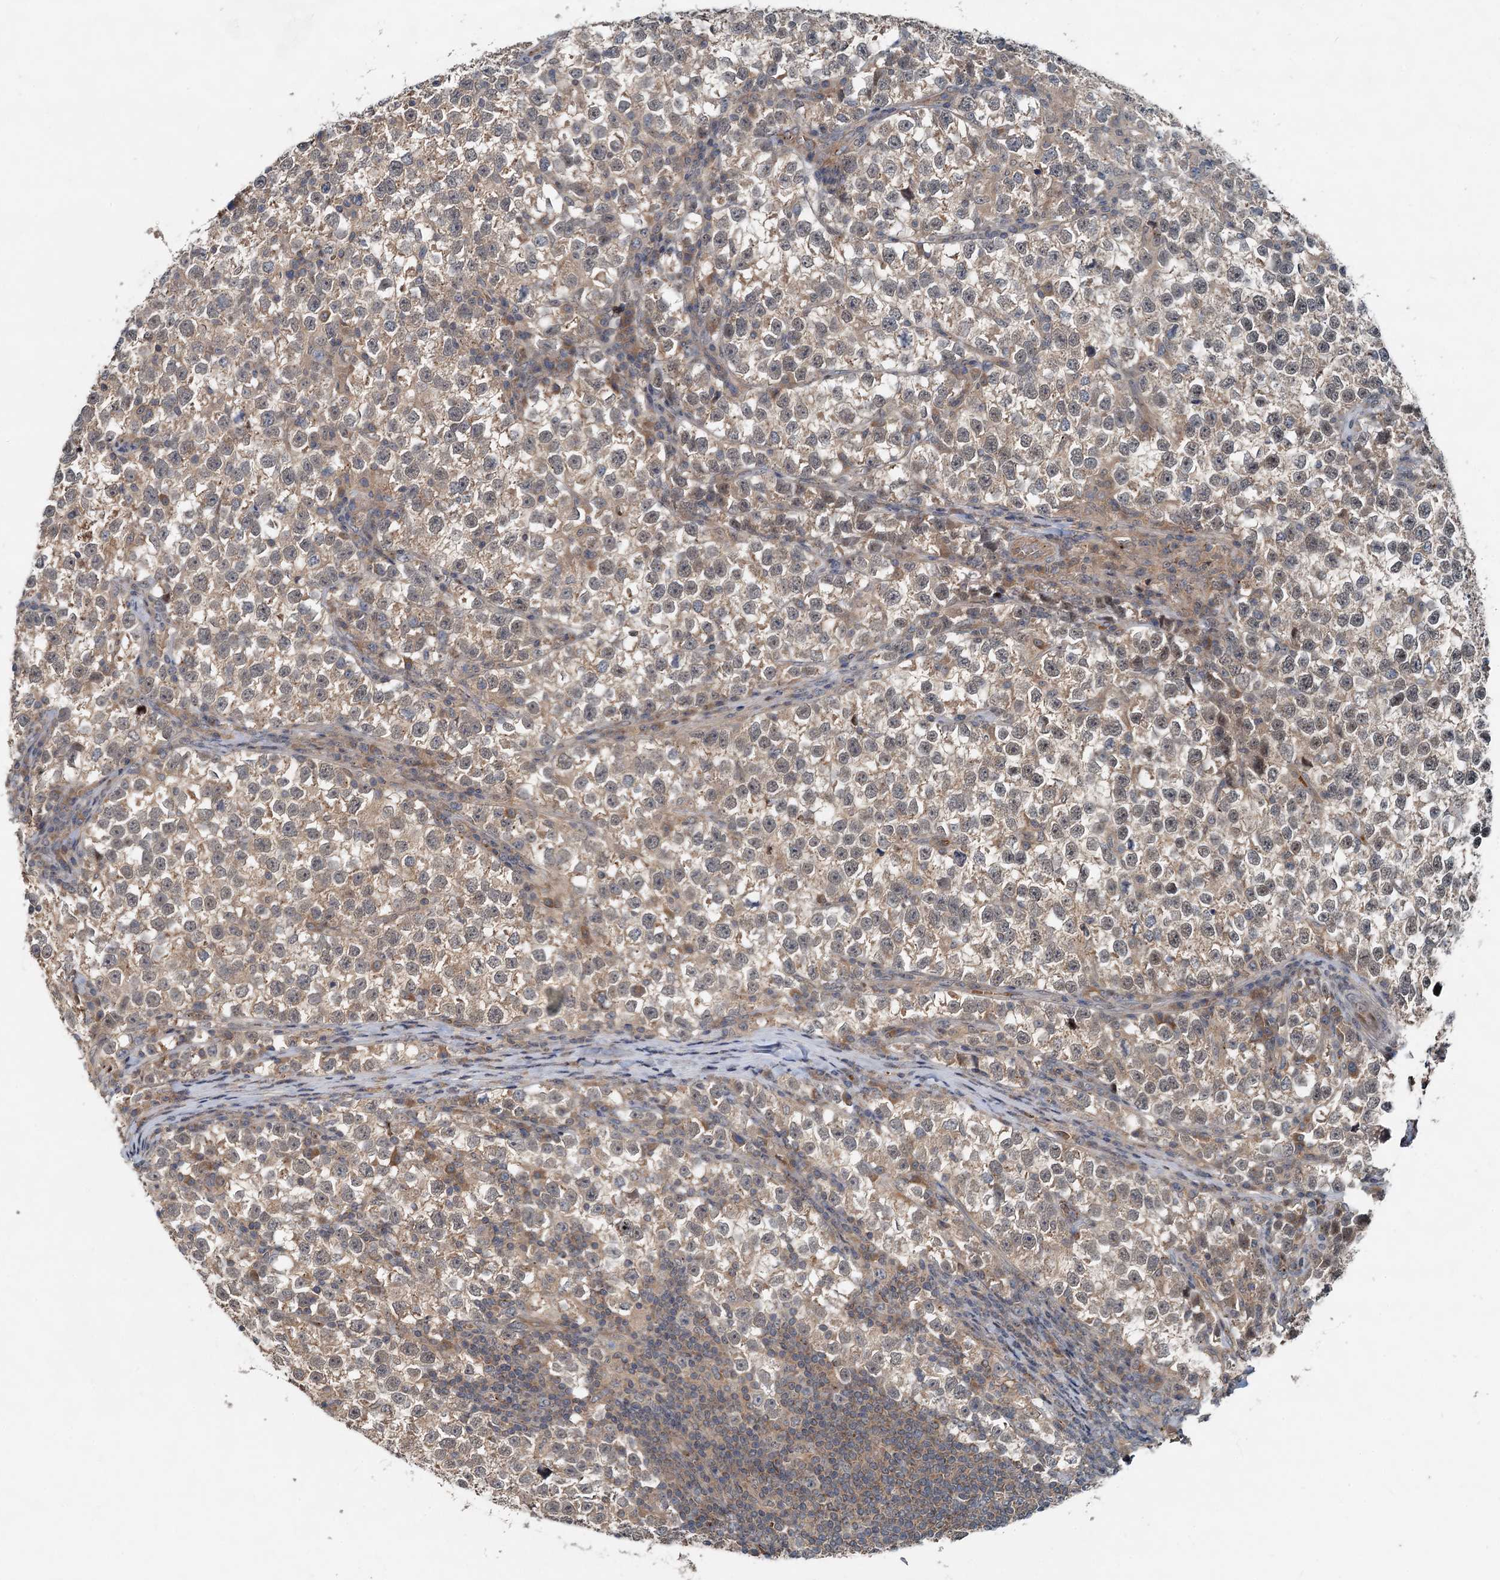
{"staining": {"intensity": "moderate", "quantity": ">75%", "location": "cytoplasmic/membranous"}, "tissue": "testis cancer", "cell_type": "Tumor cells", "image_type": "cancer", "snomed": [{"axis": "morphology", "description": "Normal tissue, NOS"}, {"axis": "morphology", "description": "Seminoma, NOS"}, {"axis": "topography", "description": "Testis"}], "caption": "Immunohistochemical staining of human seminoma (testis) displays medium levels of moderate cytoplasmic/membranous protein expression in approximately >75% of tumor cells. (brown staining indicates protein expression, while blue staining denotes nuclei).", "gene": "CEP68", "patient": {"sex": "male", "age": 43}}